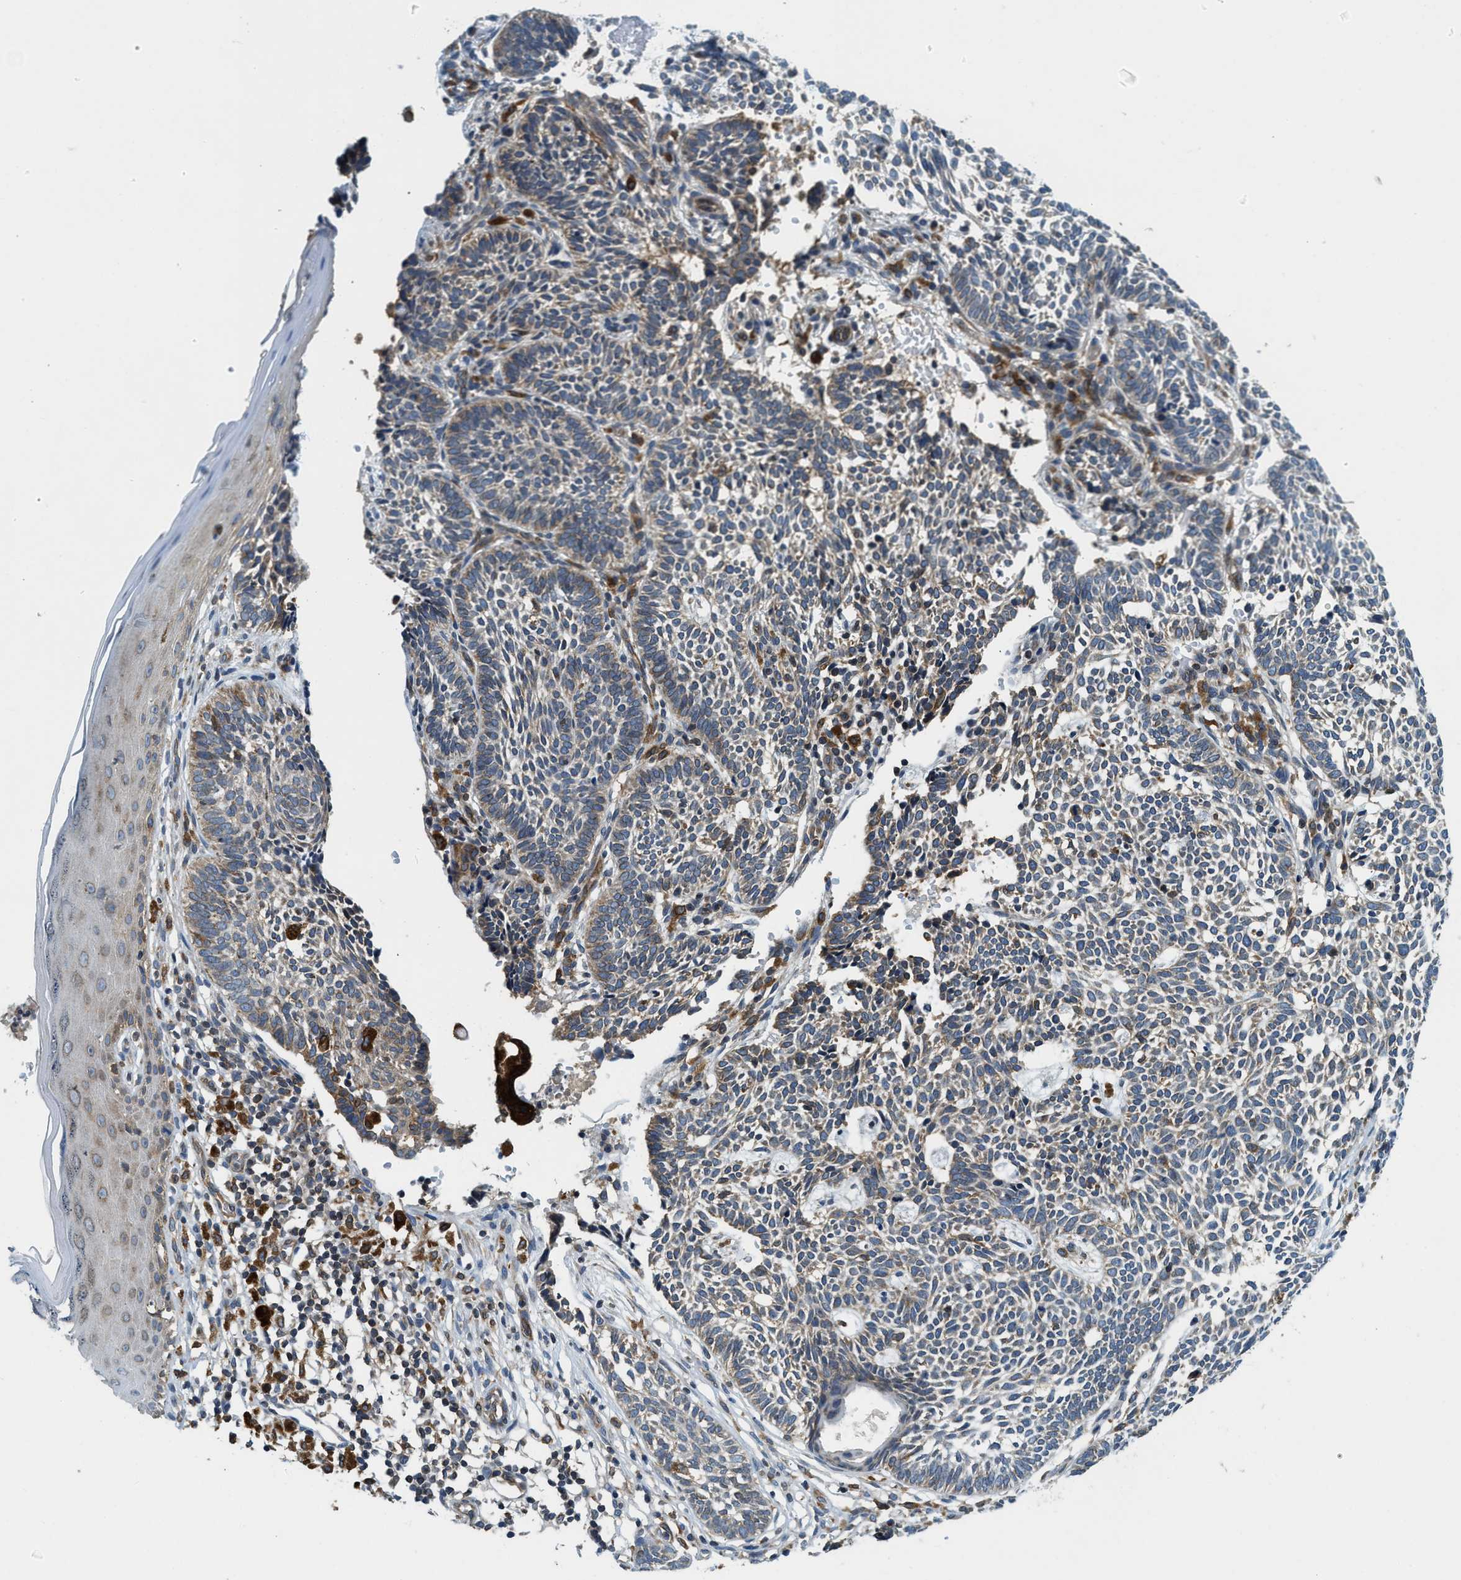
{"staining": {"intensity": "weak", "quantity": ">75%", "location": "cytoplasmic/membranous"}, "tissue": "skin cancer", "cell_type": "Tumor cells", "image_type": "cancer", "snomed": [{"axis": "morphology", "description": "Normal tissue, NOS"}, {"axis": "morphology", "description": "Basal cell carcinoma"}, {"axis": "topography", "description": "Skin"}], "caption": "A histopathology image of human basal cell carcinoma (skin) stained for a protein shows weak cytoplasmic/membranous brown staining in tumor cells.", "gene": "BCAP31", "patient": {"sex": "male", "age": 87}}